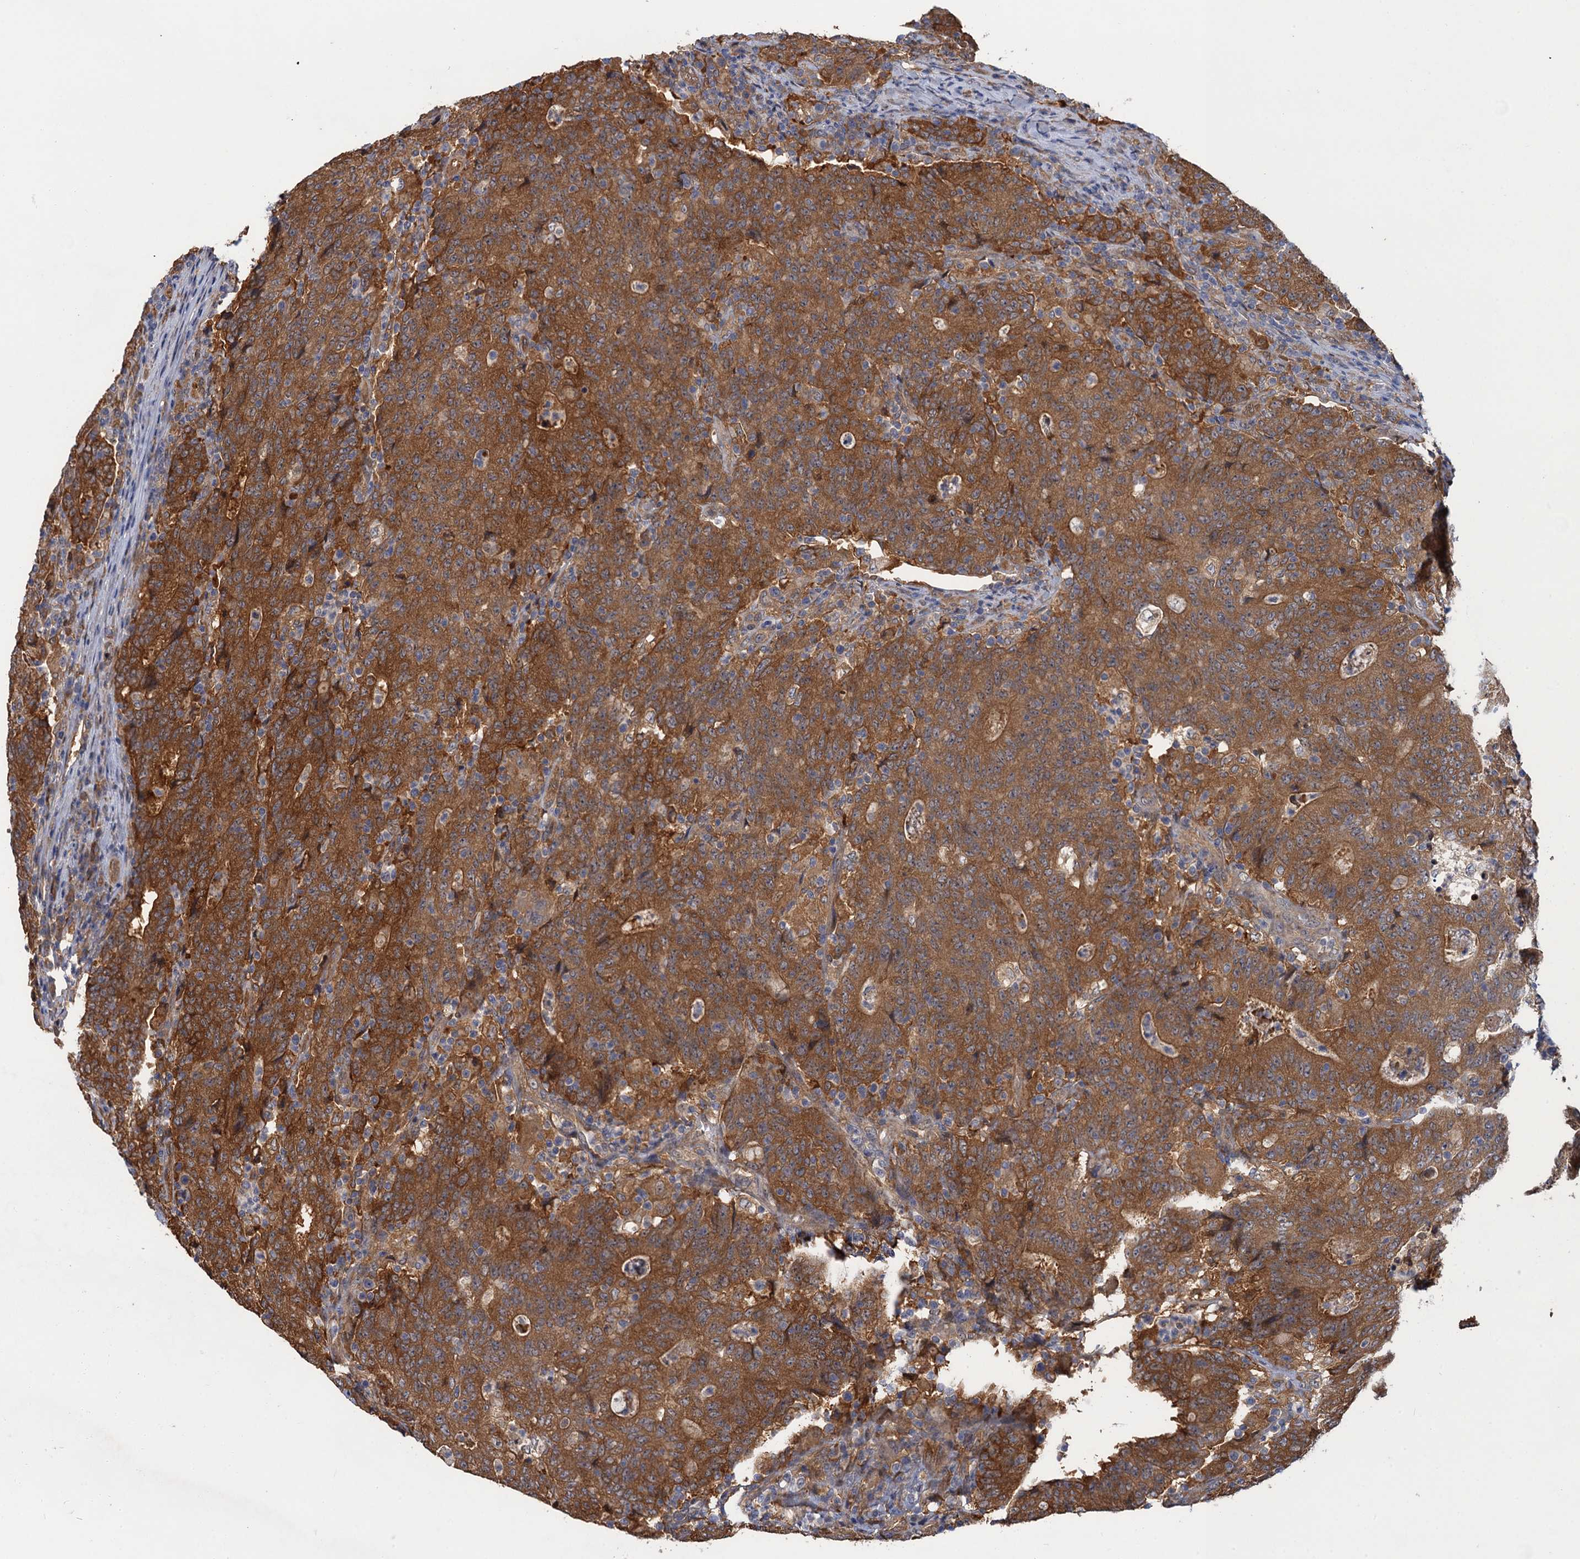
{"staining": {"intensity": "moderate", "quantity": ">75%", "location": "cytoplasmic/membranous"}, "tissue": "colorectal cancer", "cell_type": "Tumor cells", "image_type": "cancer", "snomed": [{"axis": "morphology", "description": "Adenocarcinoma, NOS"}, {"axis": "topography", "description": "Colon"}], "caption": "Human adenocarcinoma (colorectal) stained for a protein (brown) shows moderate cytoplasmic/membranous positive positivity in about >75% of tumor cells.", "gene": "NEK8", "patient": {"sex": "female", "age": 75}}